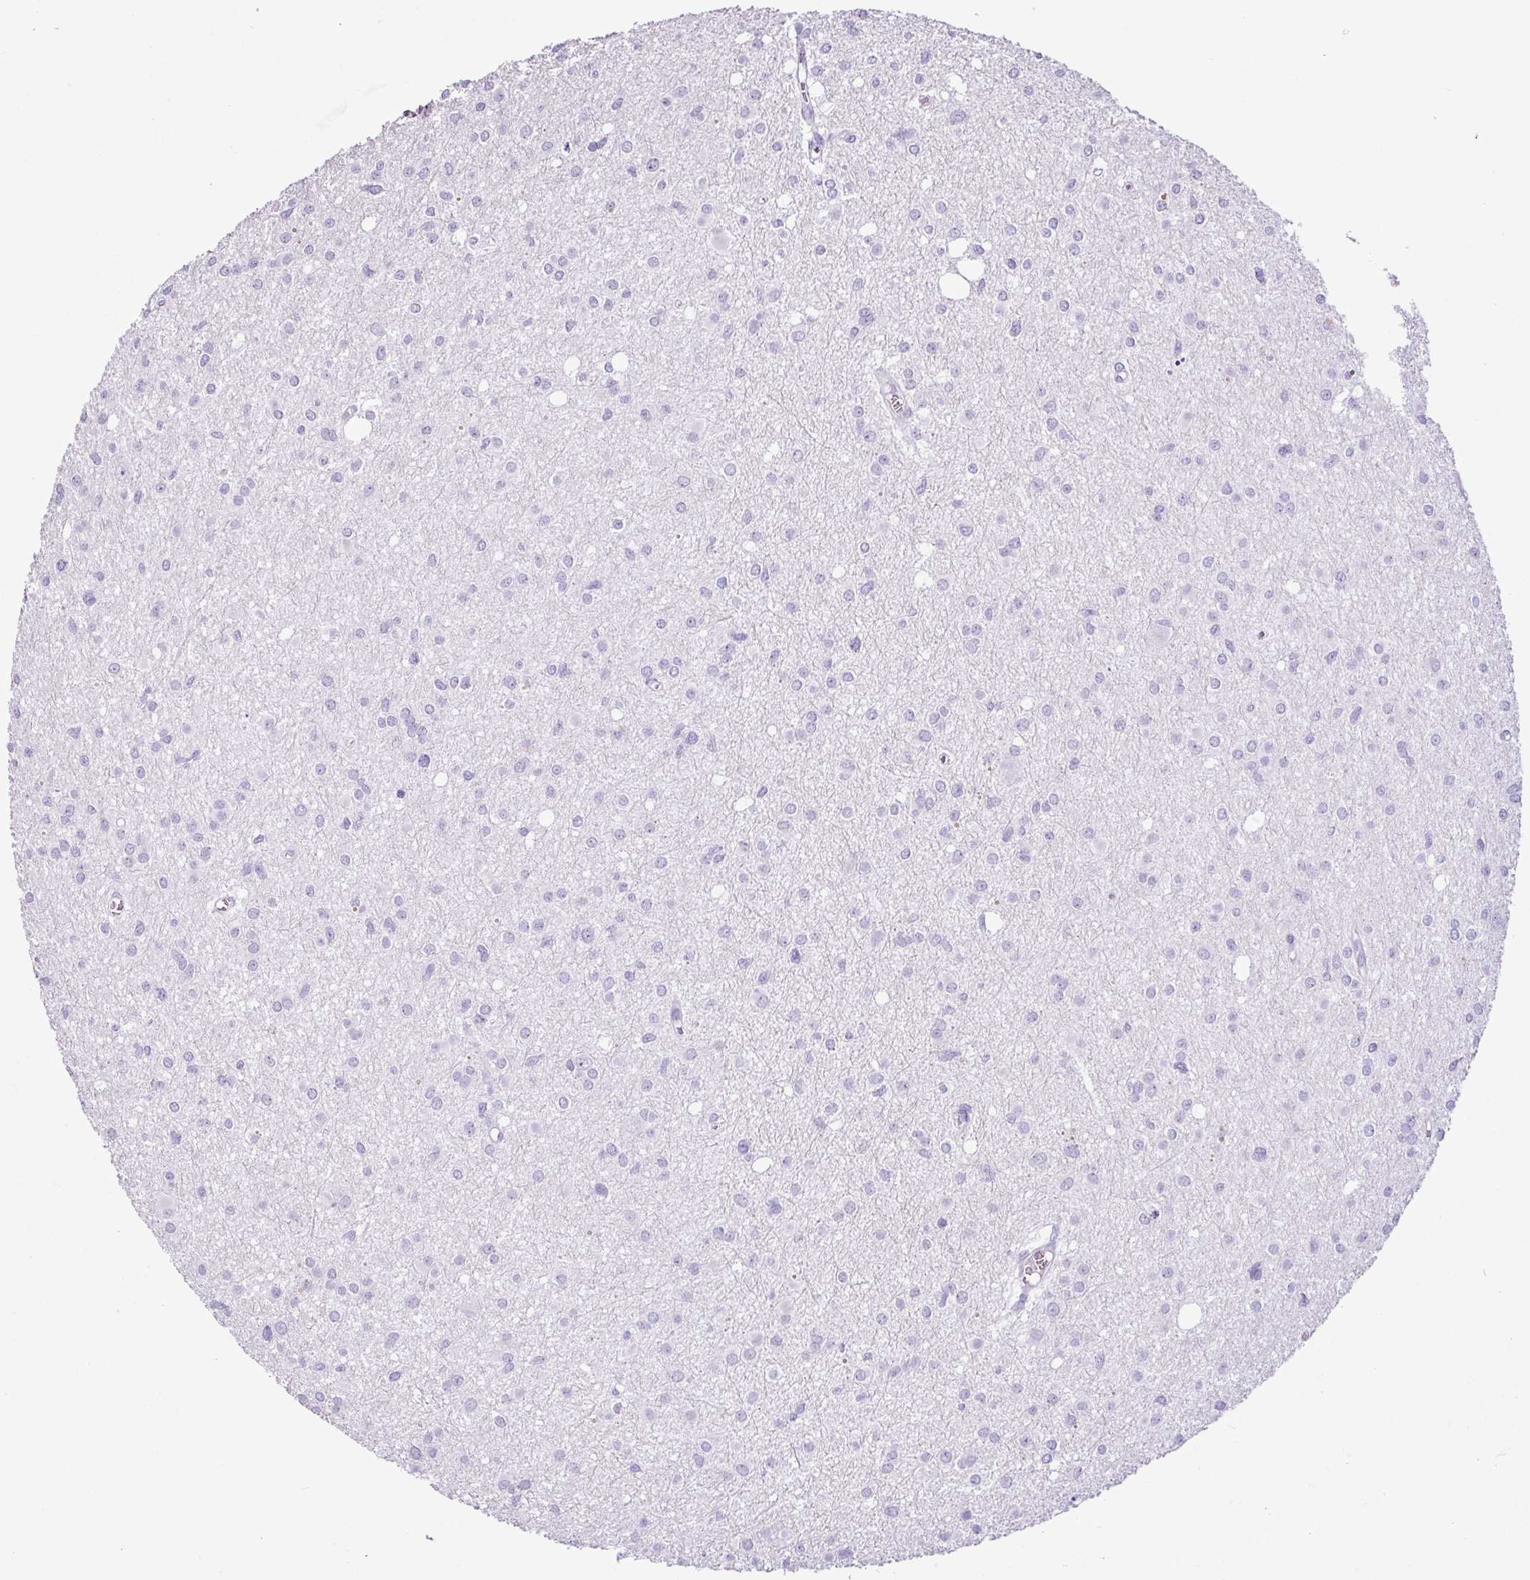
{"staining": {"intensity": "negative", "quantity": "none", "location": "none"}, "tissue": "glioma", "cell_type": "Tumor cells", "image_type": "cancer", "snomed": [{"axis": "morphology", "description": "Glioma, malignant, High grade"}, {"axis": "topography", "description": "Brain"}], "caption": "Malignant high-grade glioma was stained to show a protein in brown. There is no significant expression in tumor cells.", "gene": "LILRB4", "patient": {"sex": "male", "age": 23}}